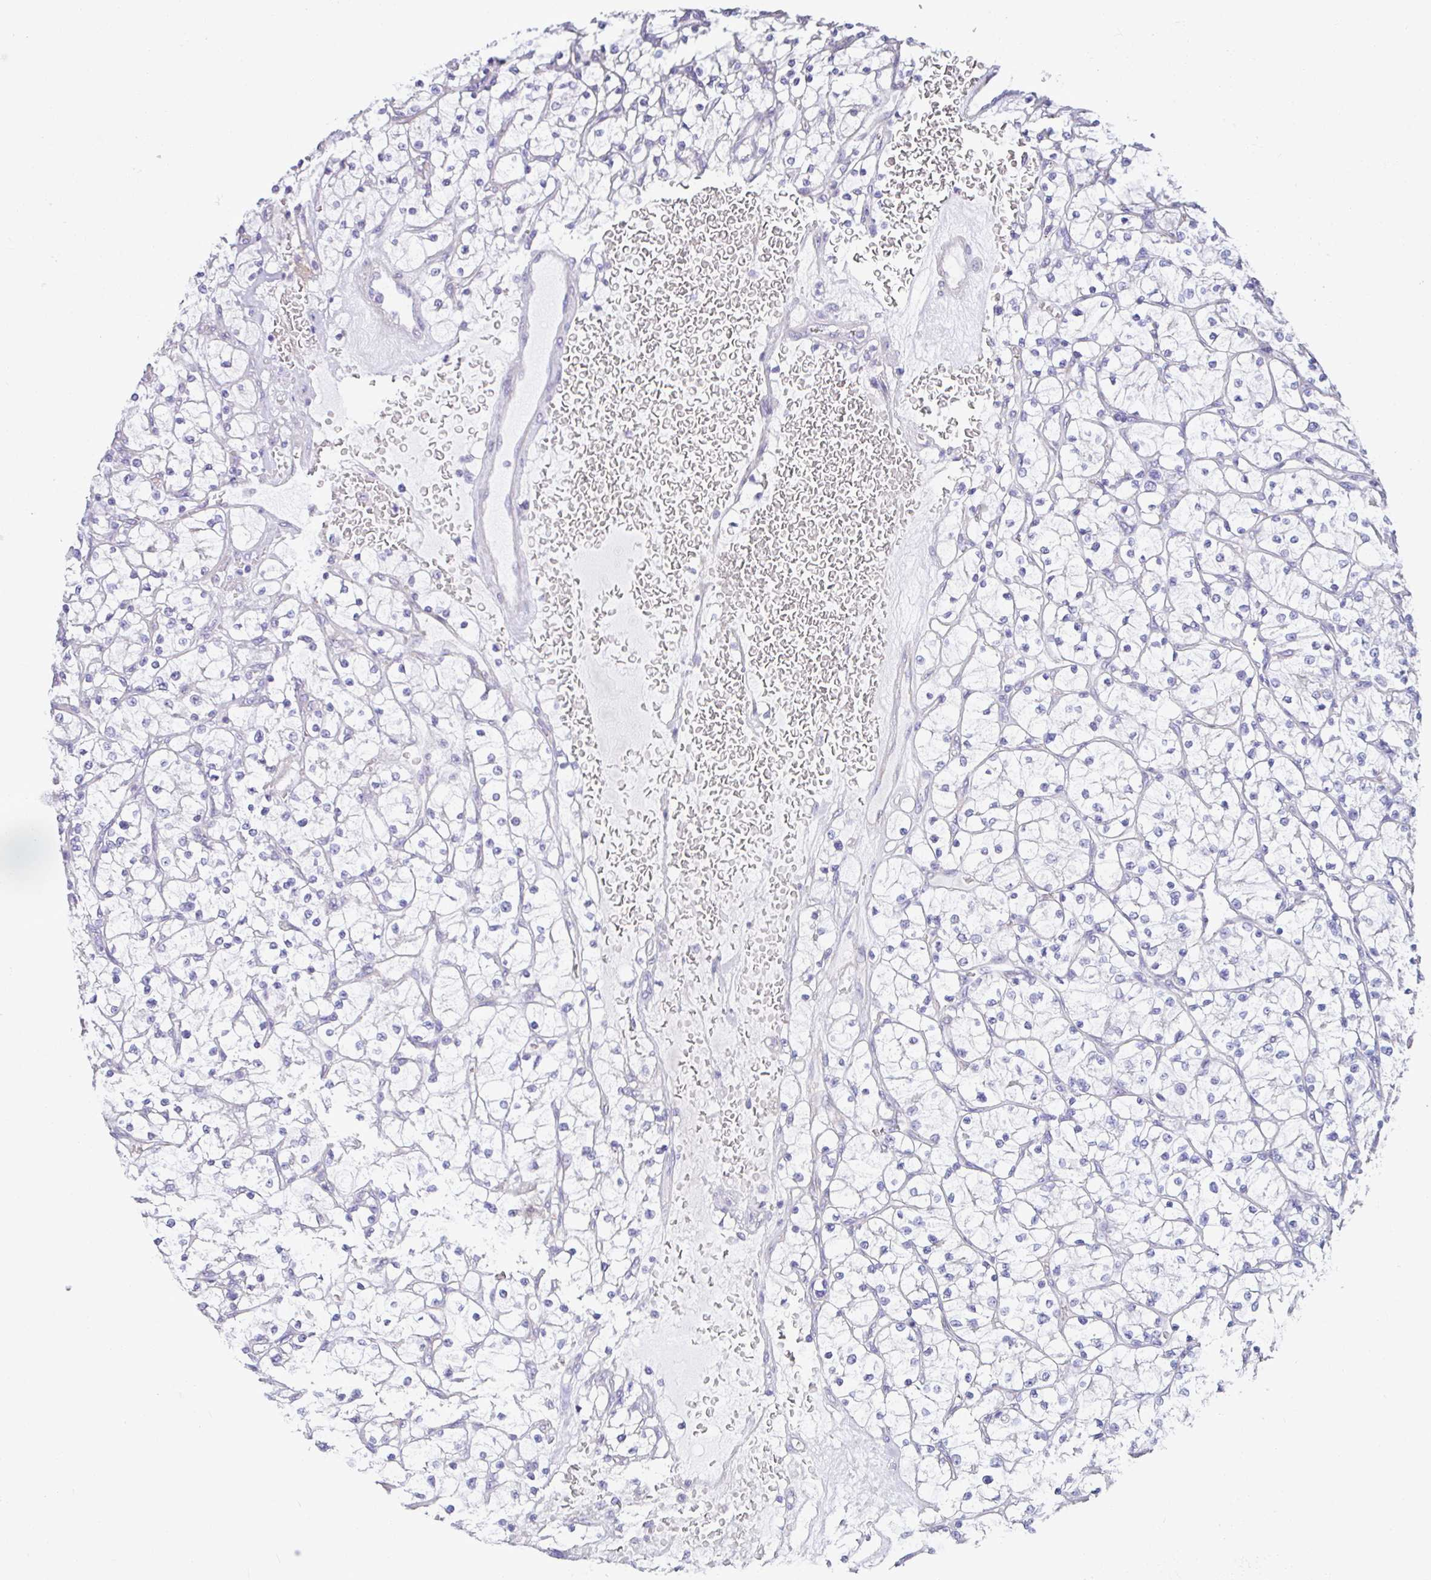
{"staining": {"intensity": "negative", "quantity": "none", "location": "none"}, "tissue": "renal cancer", "cell_type": "Tumor cells", "image_type": "cancer", "snomed": [{"axis": "morphology", "description": "Adenocarcinoma, NOS"}, {"axis": "topography", "description": "Kidney"}], "caption": "Immunohistochemical staining of human renal cancer (adenocarcinoma) demonstrates no significant positivity in tumor cells.", "gene": "PLCD4", "patient": {"sex": "female", "age": 64}}